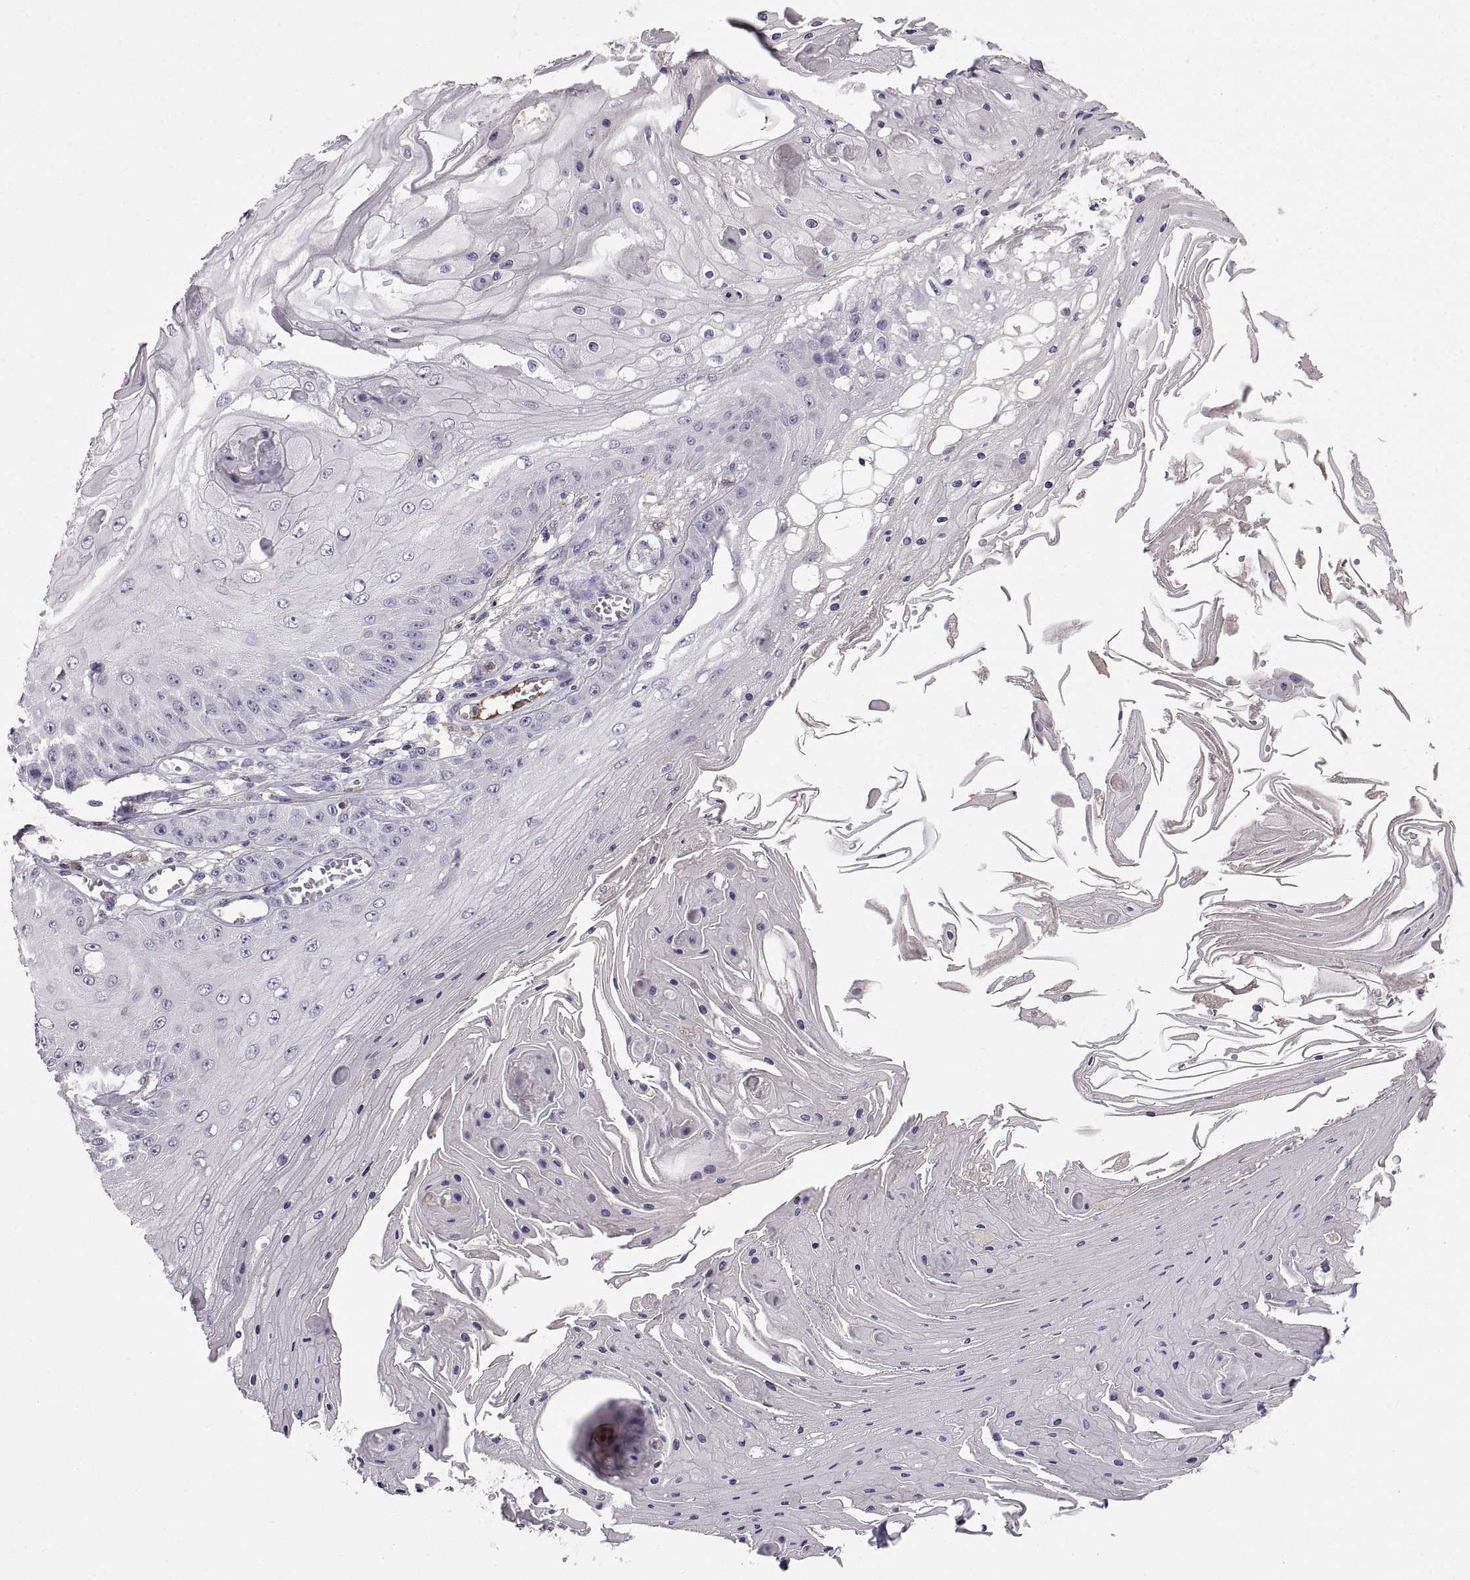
{"staining": {"intensity": "negative", "quantity": "none", "location": "none"}, "tissue": "skin cancer", "cell_type": "Tumor cells", "image_type": "cancer", "snomed": [{"axis": "morphology", "description": "Squamous cell carcinoma, NOS"}, {"axis": "topography", "description": "Skin"}], "caption": "High power microscopy image of an immunohistochemistry photomicrograph of skin cancer (squamous cell carcinoma), revealing no significant expression in tumor cells.", "gene": "ADAM32", "patient": {"sex": "male", "age": 70}}